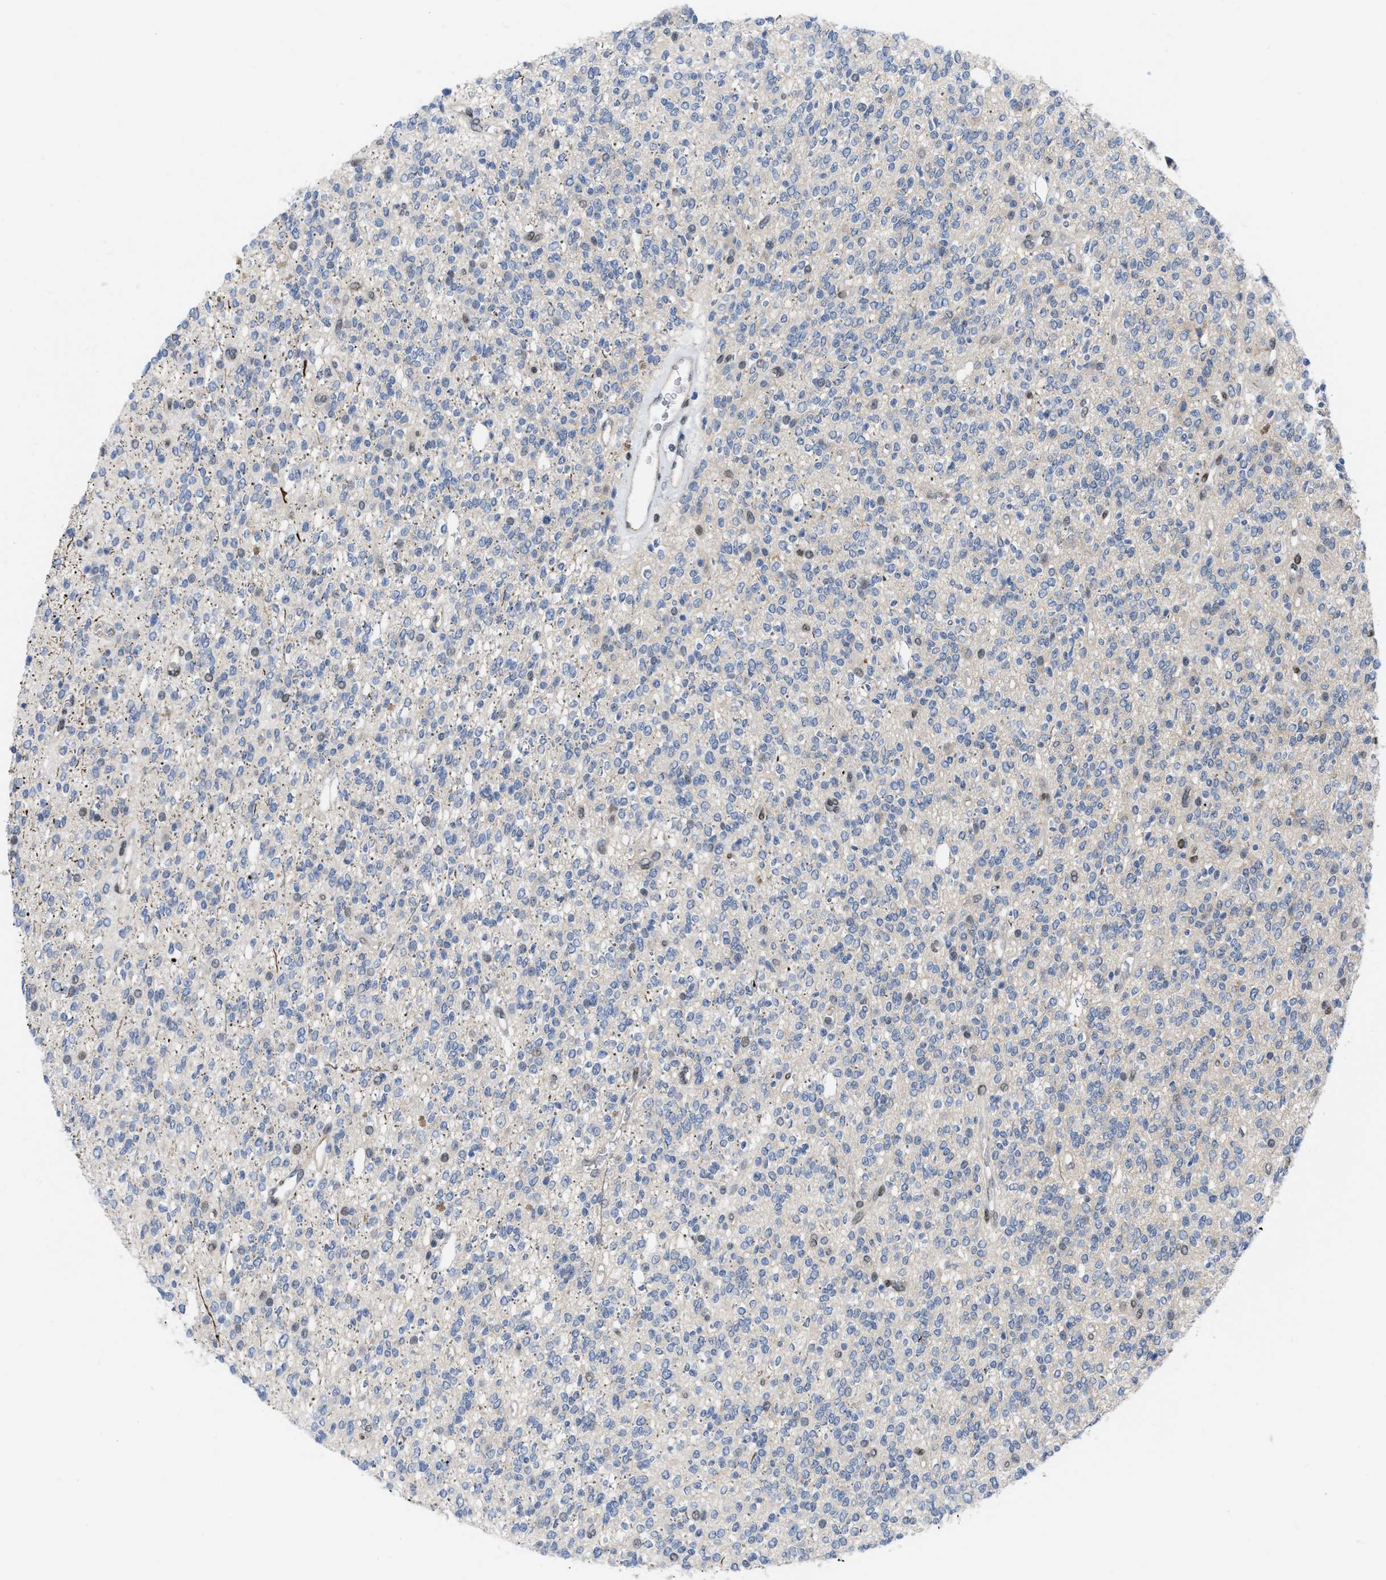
{"staining": {"intensity": "negative", "quantity": "none", "location": "none"}, "tissue": "glioma", "cell_type": "Tumor cells", "image_type": "cancer", "snomed": [{"axis": "morphology", "description": "Glioma, malignant, High grade"}, {"axis": "topography", "description": "Brain"}], "caption": "There is no significant staining in tumor cells of glioma. The staining was performed using DAB (3,3'-diaminobenzidine) to visualize the protein expression in brown, while the nuclei were stained in blue with hematoxylin (Magnification: 20x).", "gene": "MIER1", "patient": {"sex": "male", "age": 34}}